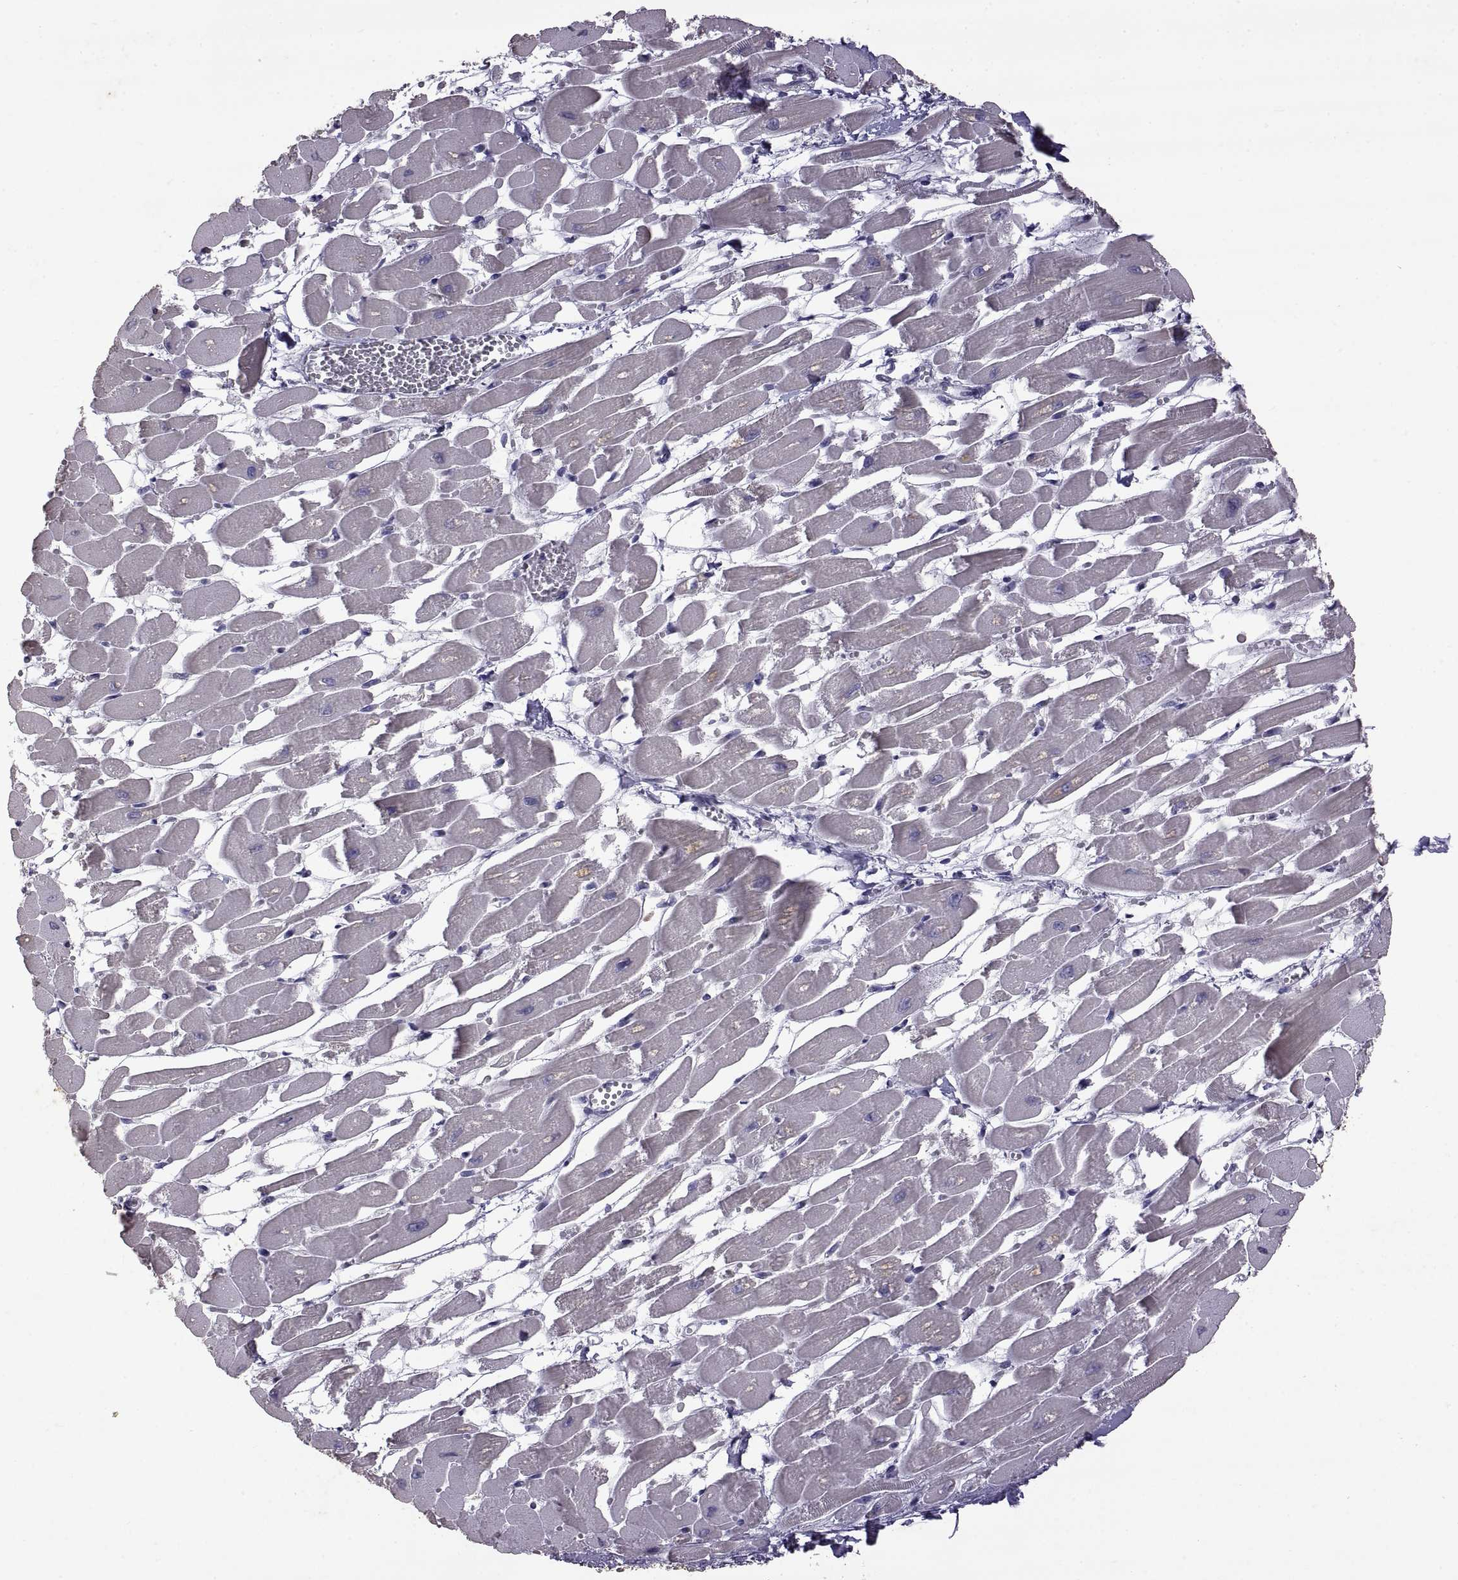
{"staining": {"intensity": "negative", "quantity": "none", "location": "none"}, "tissue": "heart muscle", "cell_type": "Cardiomyocytes", "image_type": "normal", "snomed": [{"axis": "morphology", "description": "Normal tissue, NOS"}, {"axis": "topography", "description": "Heart"}], "caption": "High power microscopy micrograph of an immunohistochemistry image of normal heart muscle, revealing no significant positivity in cardiomyocytes.", "gene": "DEFB136", "patient": {"sex": "female", "age": 52}}